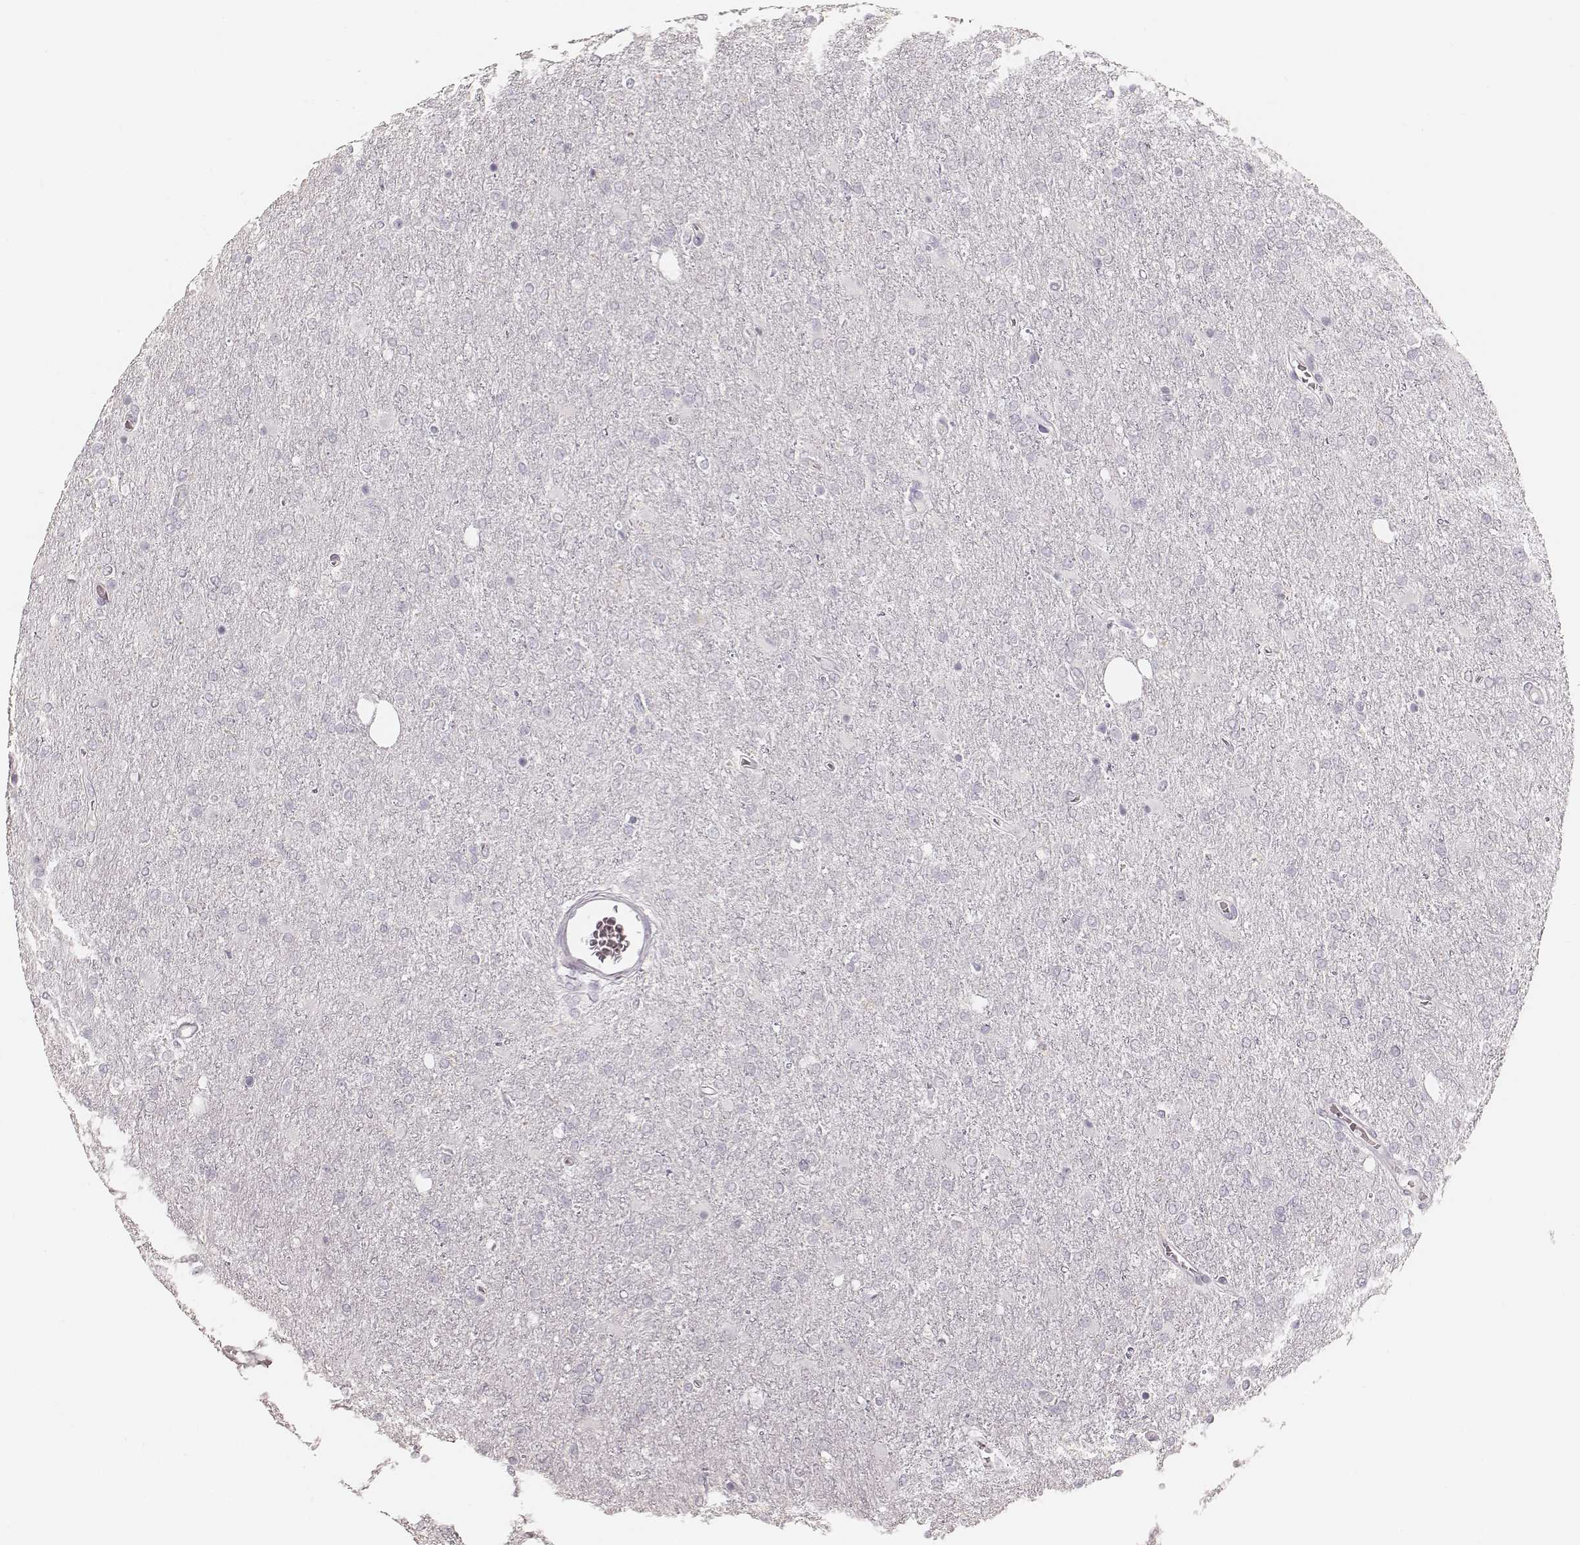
{"staining": {"intensity": "negative", "quantity": "none", "location": "none"}, "tissue": "glioma", "cell_type": "Tumor cells", "image_type": "cancer", "snomed": [{"axis": "morphology", "description": "Glioma, malignant, High grade"}, {"axis": "topography", "description": "Cerebral cortex"}], "caption": "An image of glioma stained for a protein exhibits no brown staining in tumor cells.", "gene": "KRT26", "patient": {"sex": "male", "age": 70}}